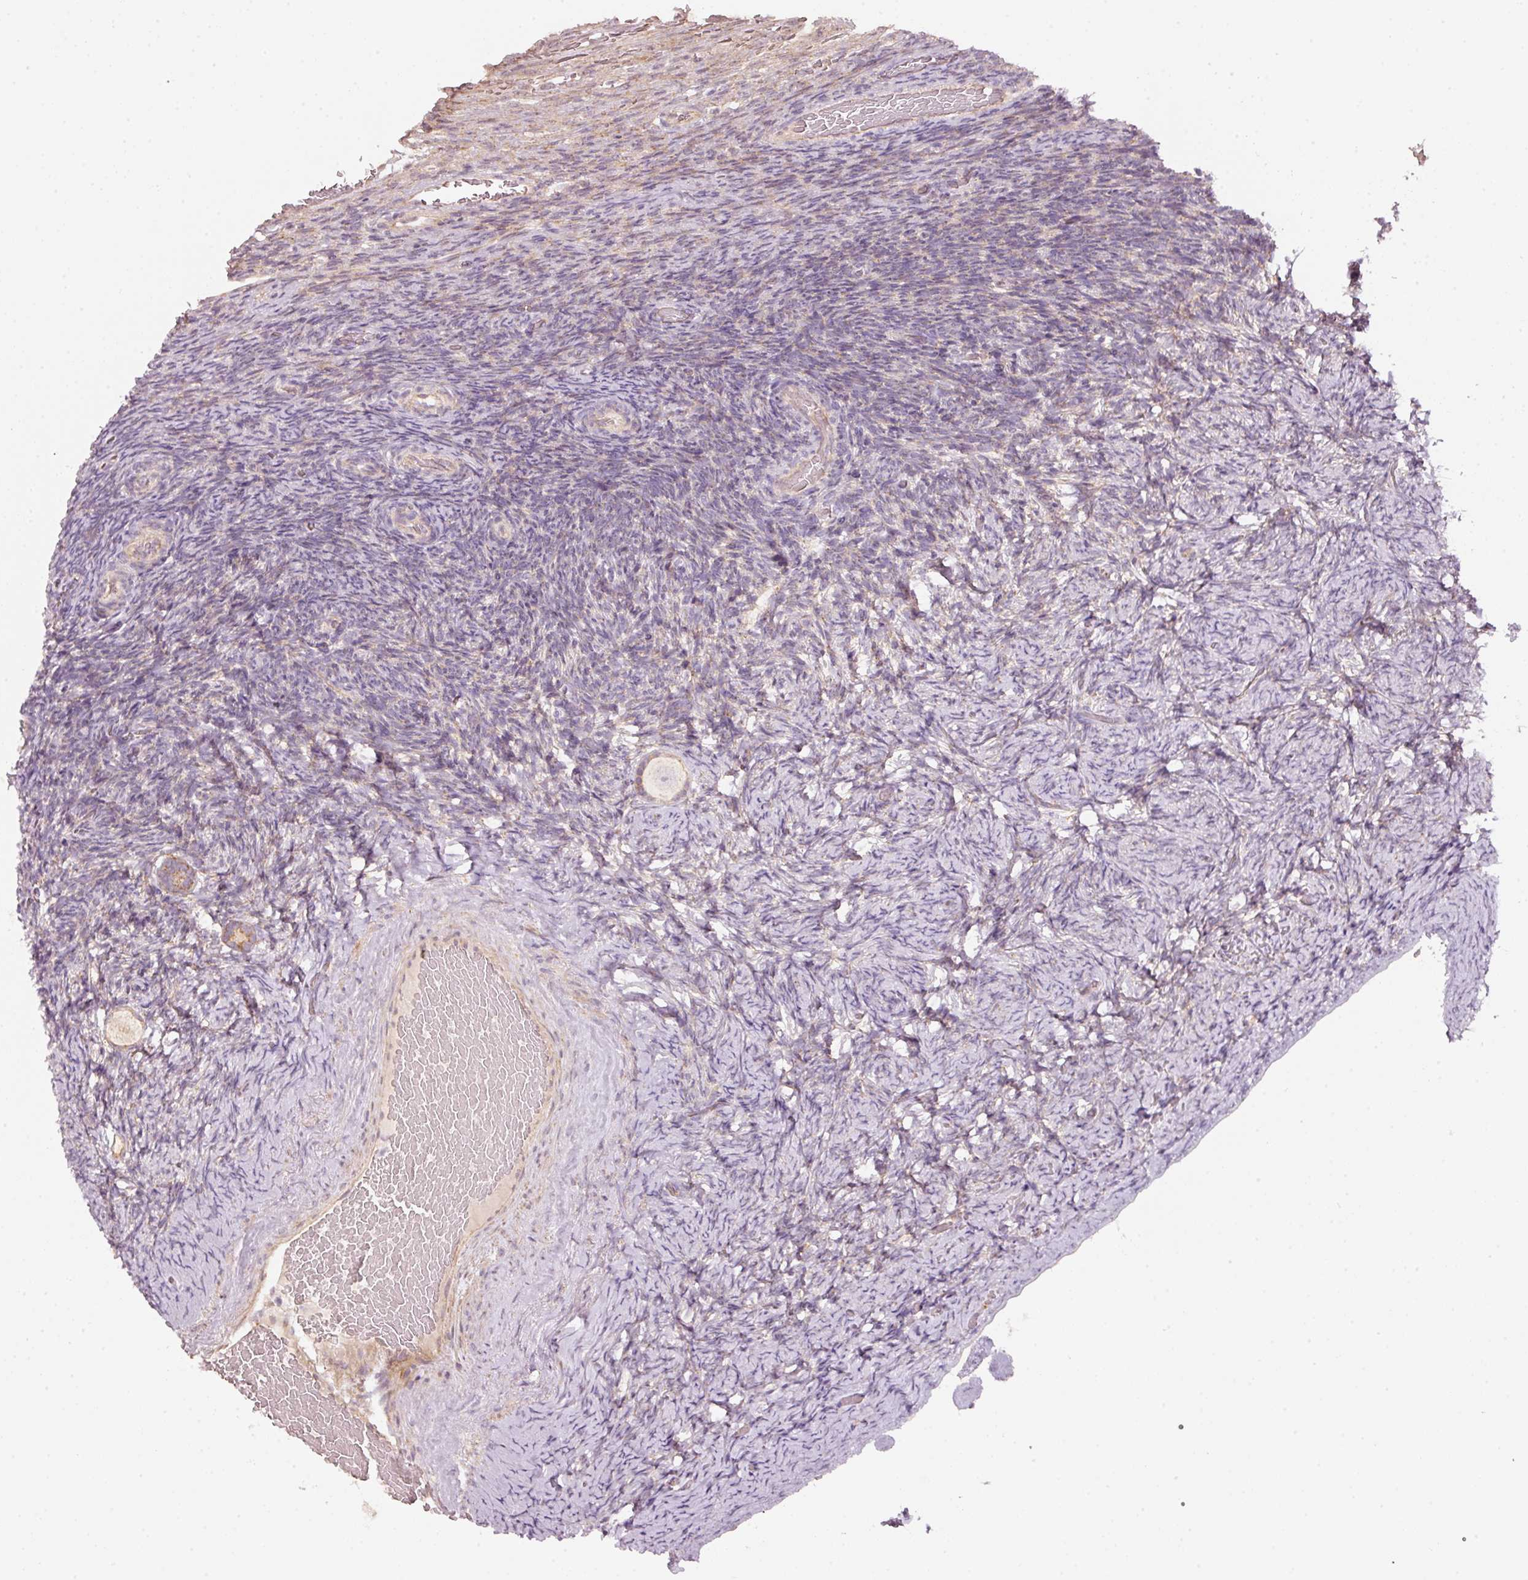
{"staining": {"intensity": "moderate", "quantity": "25%-75%", "location": "cytoplasmic/membranous"}, "tissue": "ovary", "cell_type": "Follicle cells", "image_type": "normal", "snomed": [{"axis": "morphology", "description": "Normal tissue, NOS"}, {"axis": "topography", "description": "Ovary"}], "caption": "Ovary was stained to show a protein in brown. There is medium levels of moderate cytoplasmic/membranous positivity in about 25%-75% of follicle cells. Nuclei are stained in blue.", "gene": "ARHGAP22", "patient": {"sex": "female", "age": 34}}